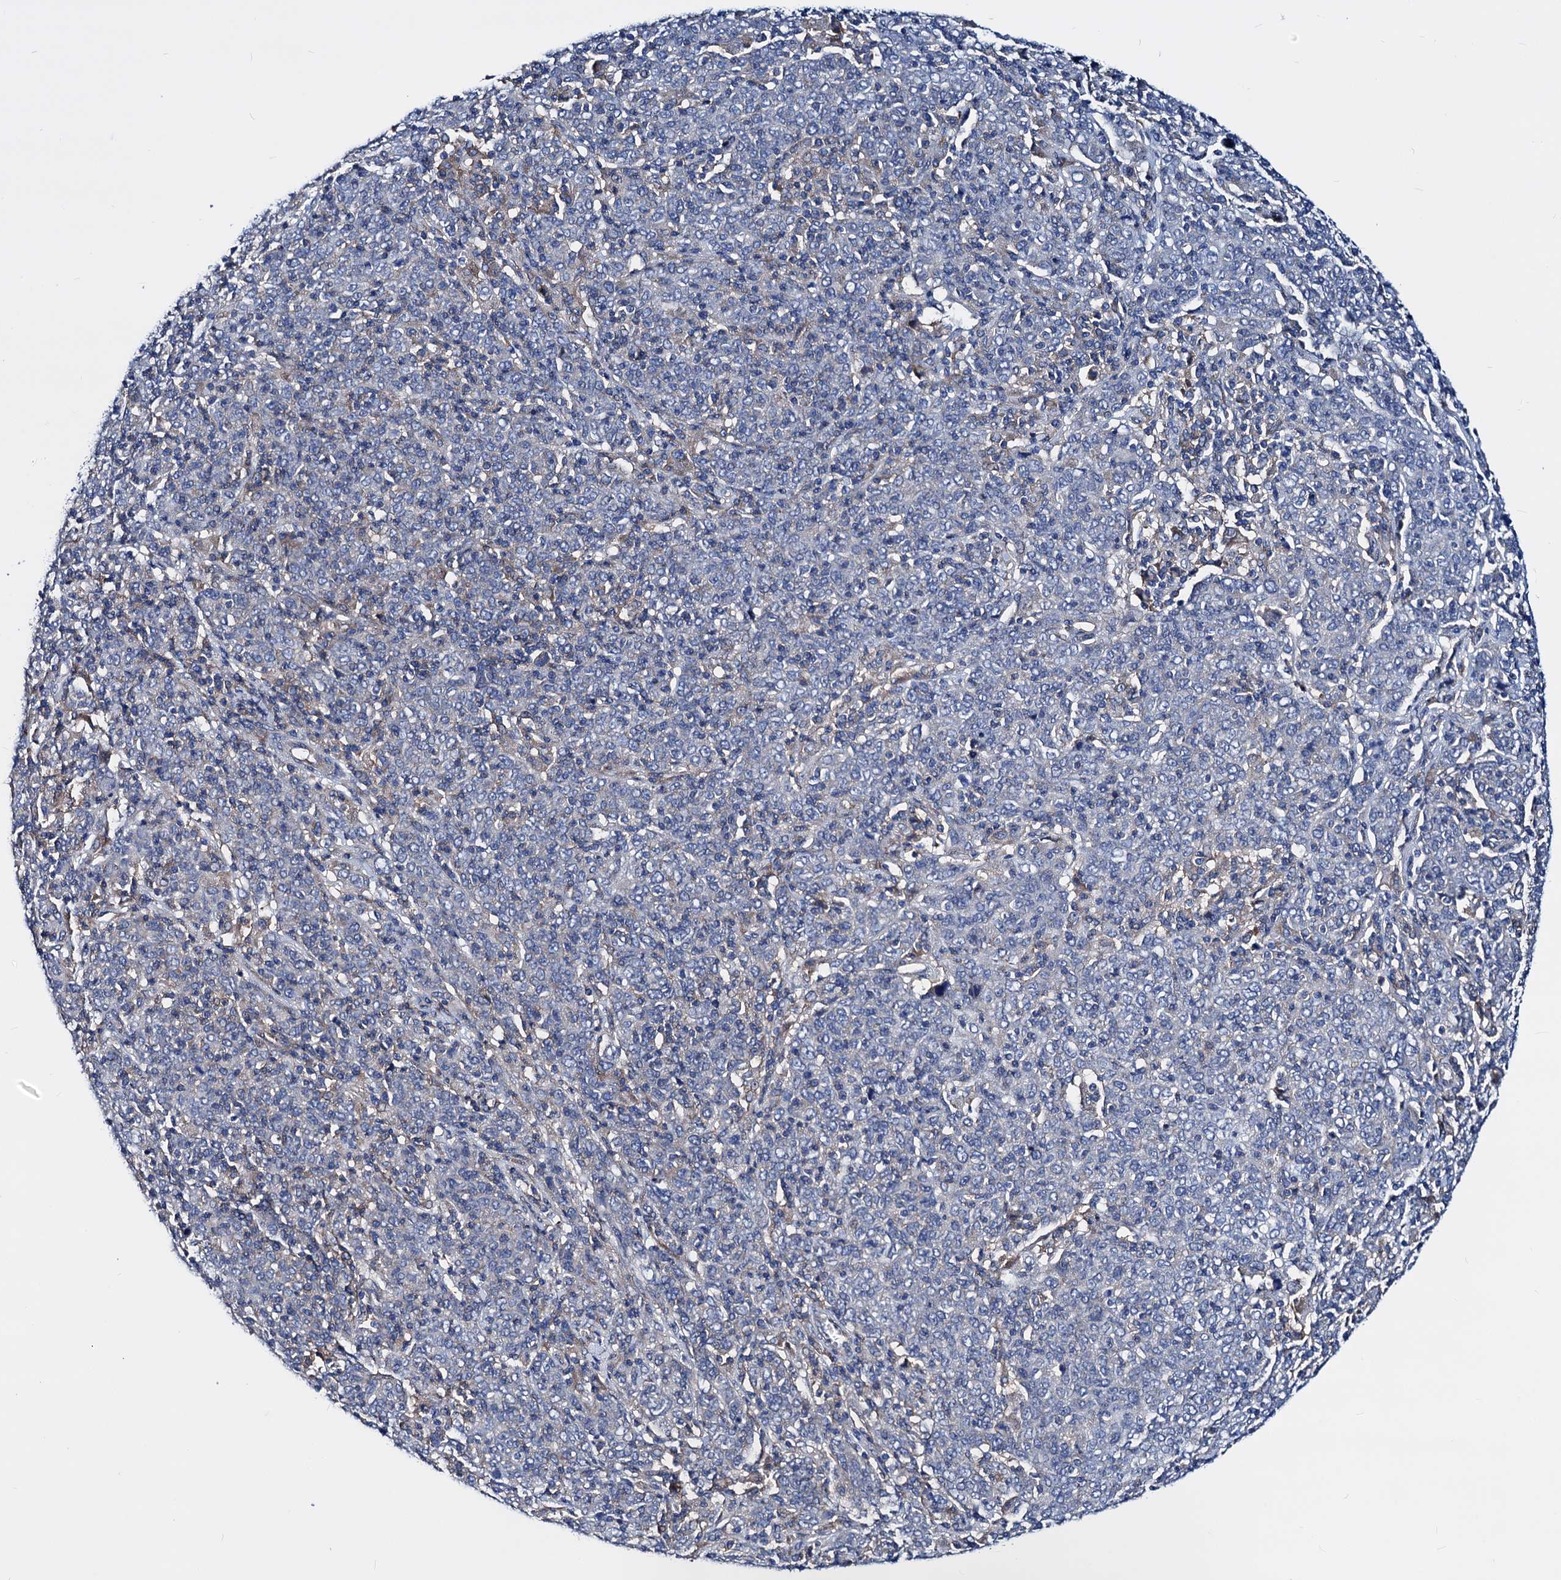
{"staining": {"intensity": "negative", "quantity": "none", "location": "none"}, "tissue": "cervical cancer", "cell_type": "Tumor cells", "image_type": "cancer", "snomed": [{"axis": "morphology", "description": "Squamous cell carcinoma, NOS"}, {"axis": "topography", "description": "Cervix"}], "caption": "A high-resolution histopathology image shows immunohistochemistry staining of squamous cell carcinoma (cervical), which demonstrates no significant positivity in tumor cells. Brightfield microscopy of IHC stained with DAB (3,3'-diaminobenzidine) (brown) and hematoxylin (blue), captured at high magnification.", "gene": "GCOM1", "patient": {"sex": "female", "age": 67}}